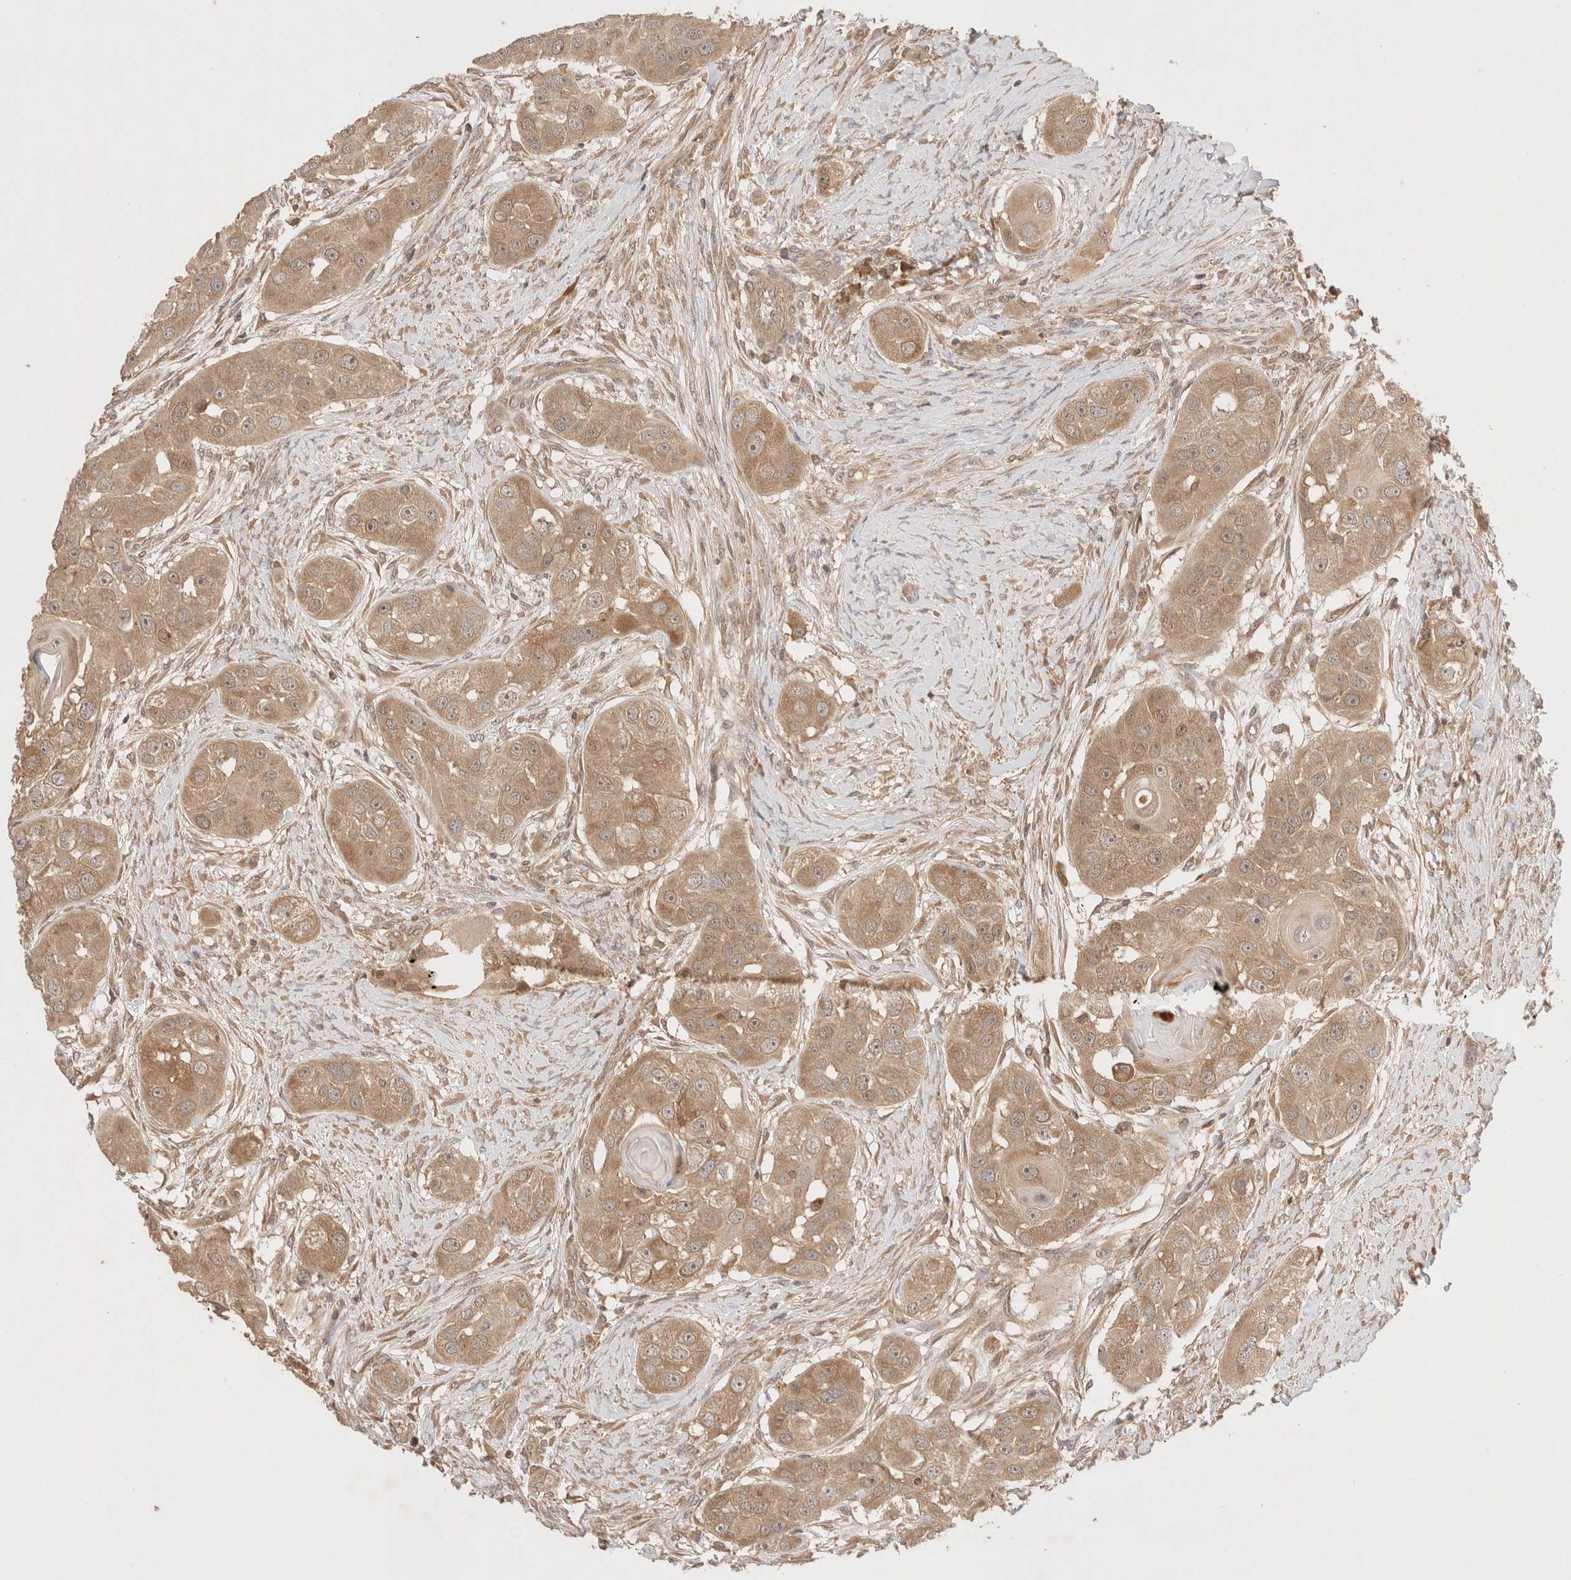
{"staining": {"intensity": "weak", "quantity": ">75%", "location": "cytoplasmic/membranous"}, "tissue": "head and neck cancer", "cell_type": "Tumor cells", "image_type": "cancer", "snomed": [{"axis": "morphology", "description": "Normal tissue, NOS"}, {"axis": "morphology", "description": "Squamous cell carcinoma, NOS"}, {"axis": "topography", "description": "Skeletal muscle"}, {"axis": "topography", "description": "Head-Neck"}], "caption": "The image demonstrates staining of head and neck cancer (squamous cell carcinoma), revealing weak cytoplasmic/membranous protein staining (brown color) within tumor cells.", "gene": "CARNMT1", "patient": {"sex": "male", "age": 51}}